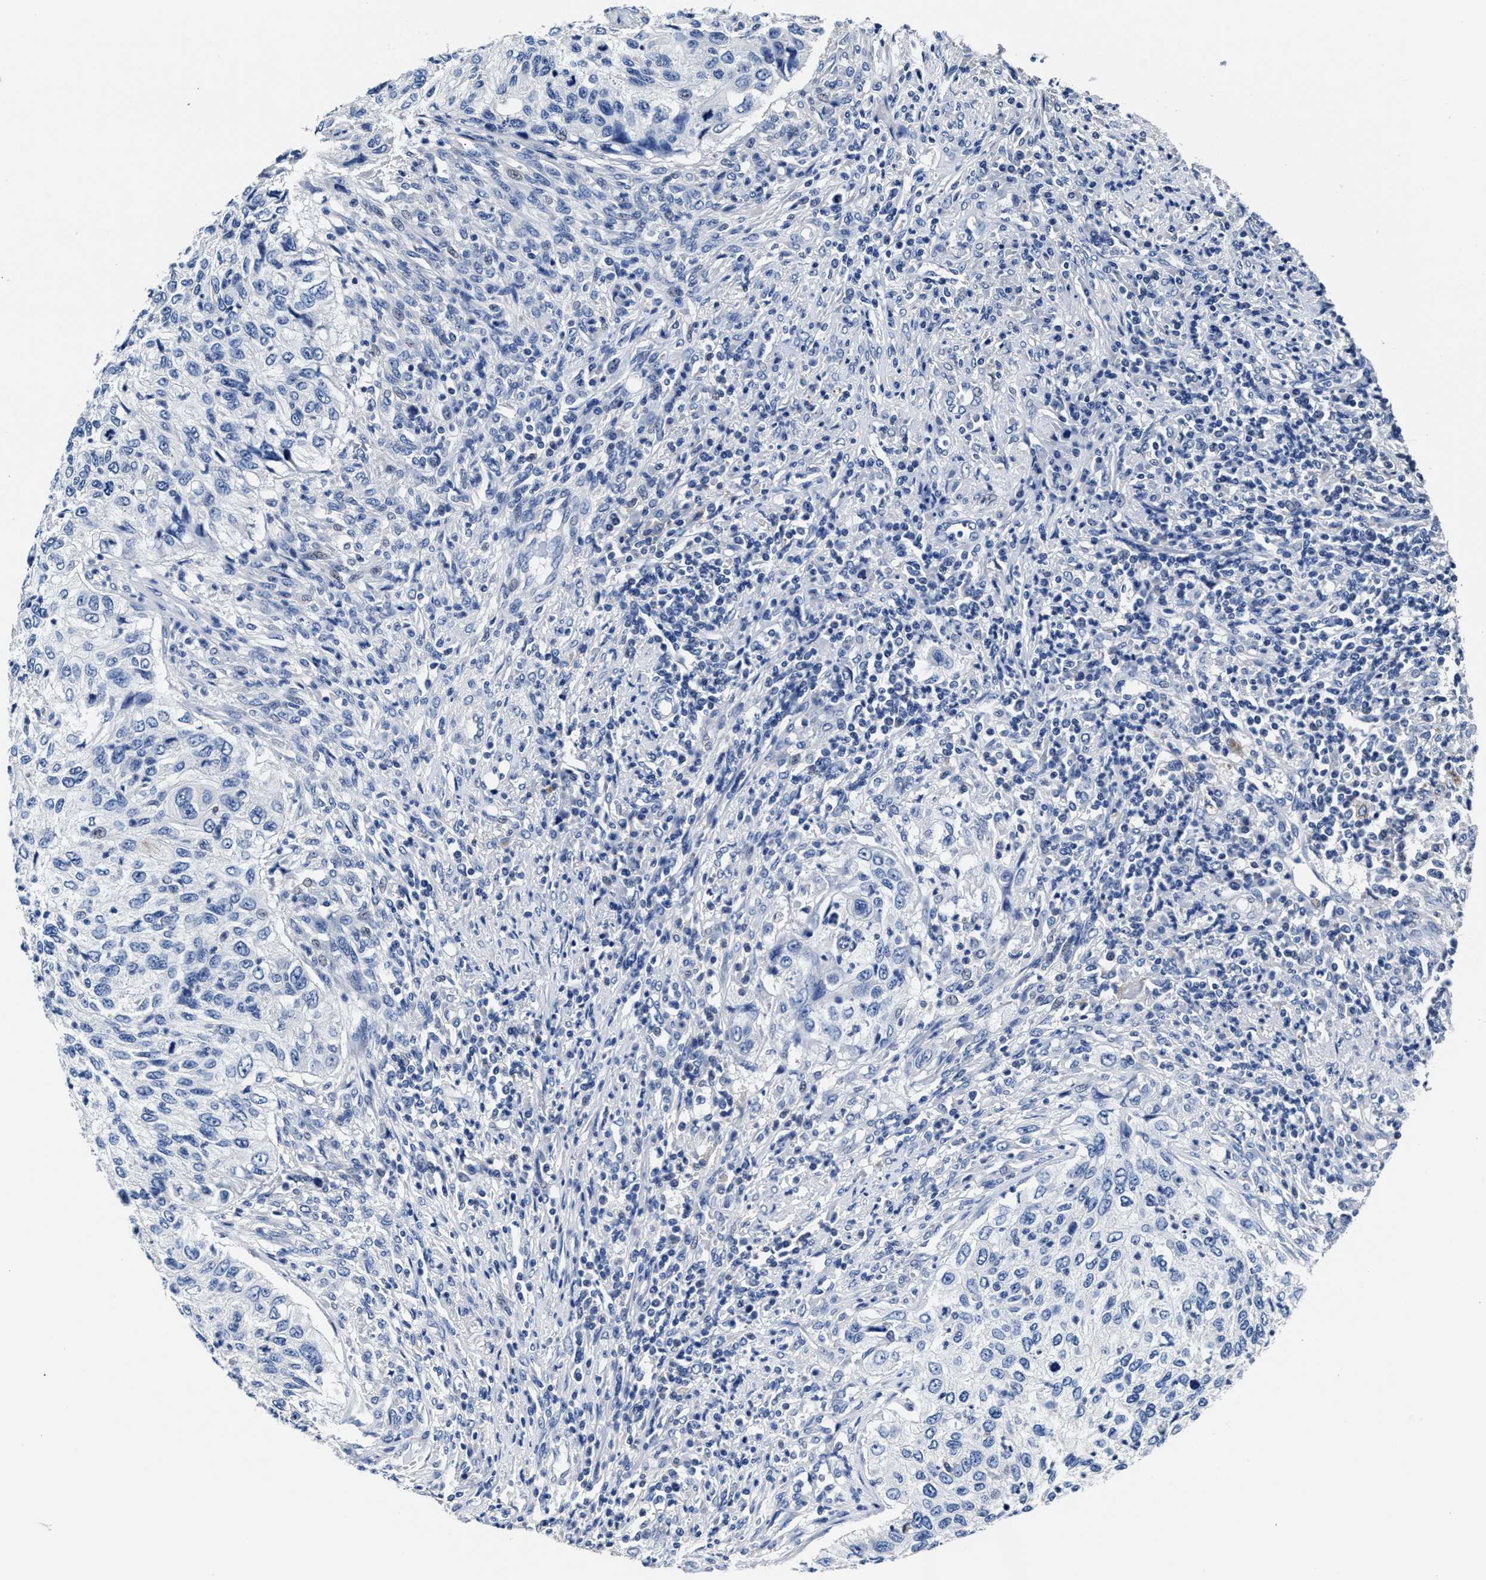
{"staining": {"intensity": "negative", "quantity": "none", "location": "none"}, "tissue": "urothelial cancer", "cell_type": "Tumor cells", "image_type": "cancer", "snomed": [{"axis": "morphology", "description": "Urothelial carcinoma, High grade"}, {"axis": "topography", "description": "Urinary bladder"}], "caption": "Human urothelial cancer stained for a protein using IHC exhibits no expression in tumor cells.", "gene": "GSTM1", "patient": {"sex": "female", "age": 60}}